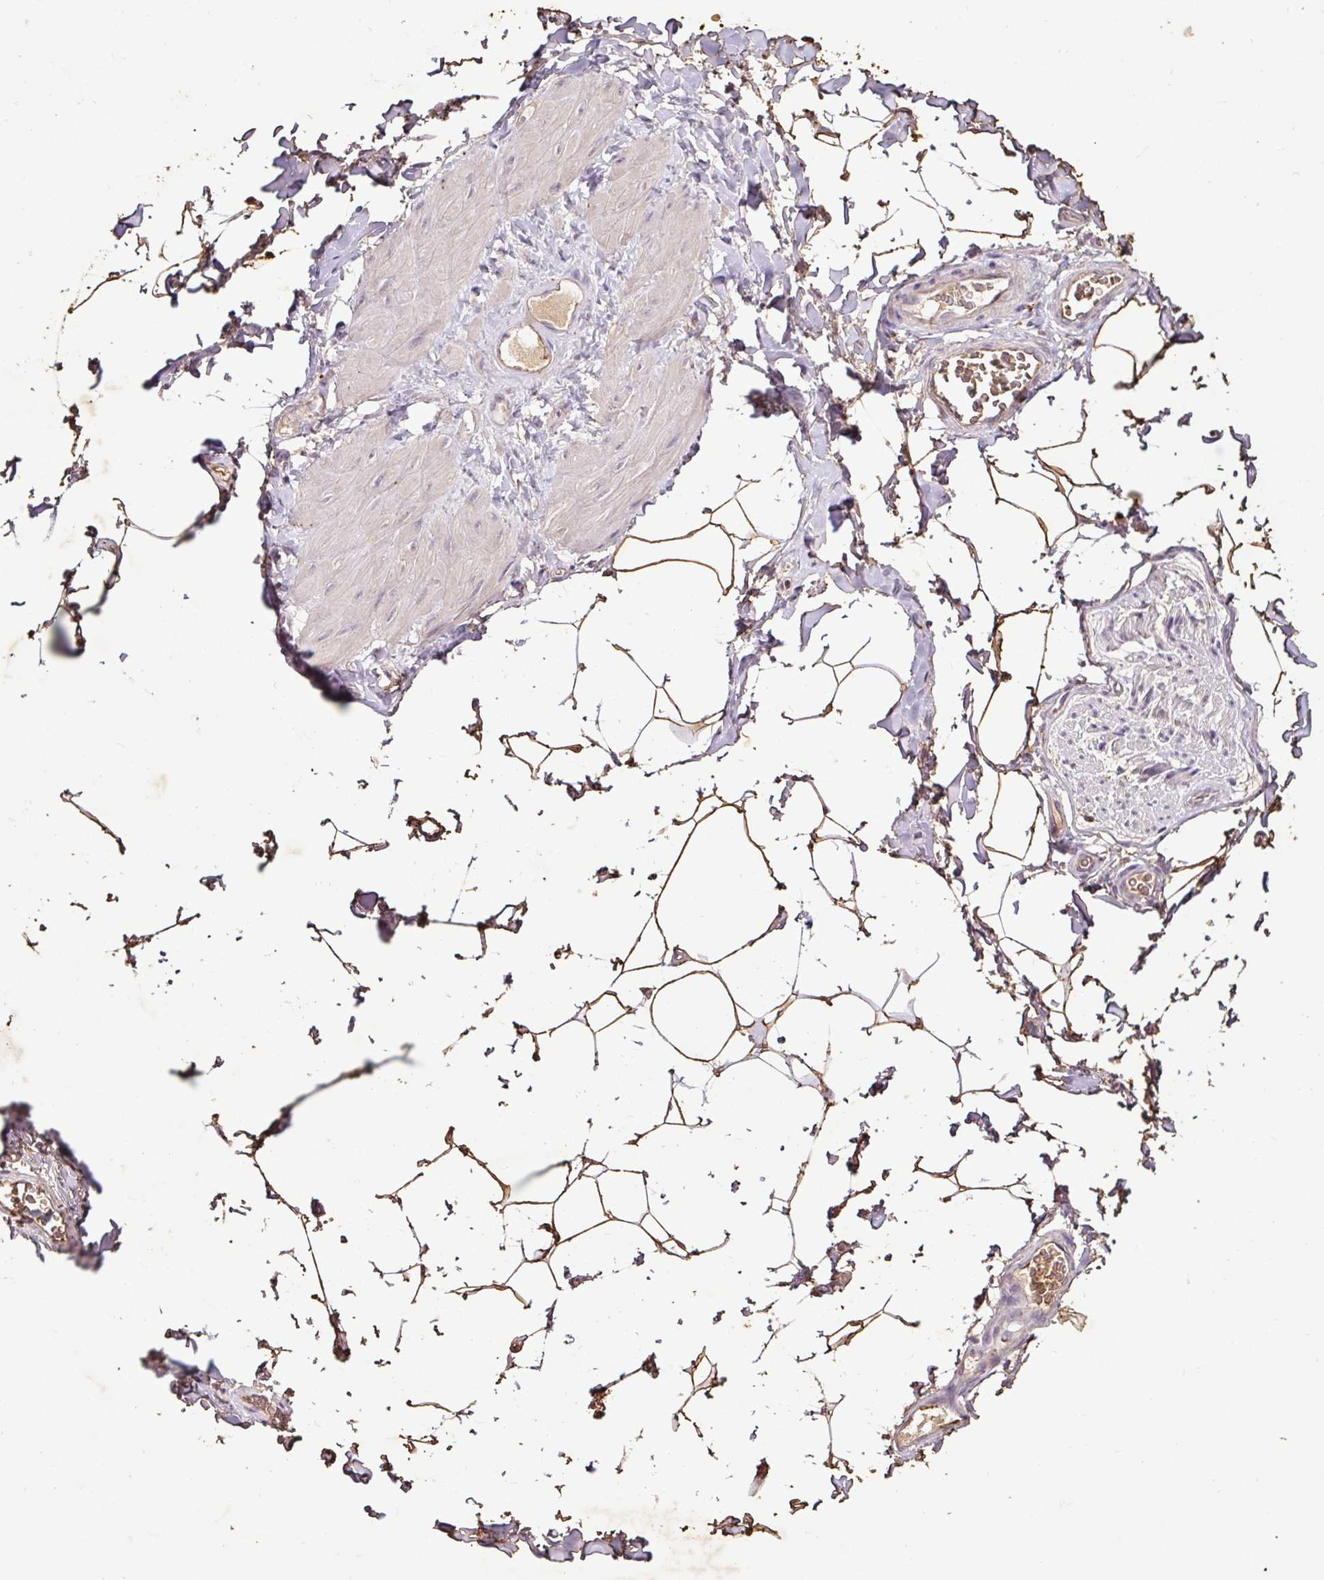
{"staining": {"intensity": "moderate", "quantity": ">75%", "location": "cytoplasmic/membranous"}, "tissue": "adipose tissue", "cell_type": "Adipocytes", "image_type": "normal", "snomed": [{"axis": "morphology", "description": "Normal tissue, NOS"}, {"axis": "topography", "description": "Vascular tissue"}, {"axis": "topography", "description": "Peripheral nerve tissue"}], "caption": "DAB immunohistochemical staining of benign adipose tissue exhibits moderate cytoplasmic/membranous protein staining in about >75% of adipocytes.", "gene": "LRTM2", "patient": {"sex": "male", "age": 41}}